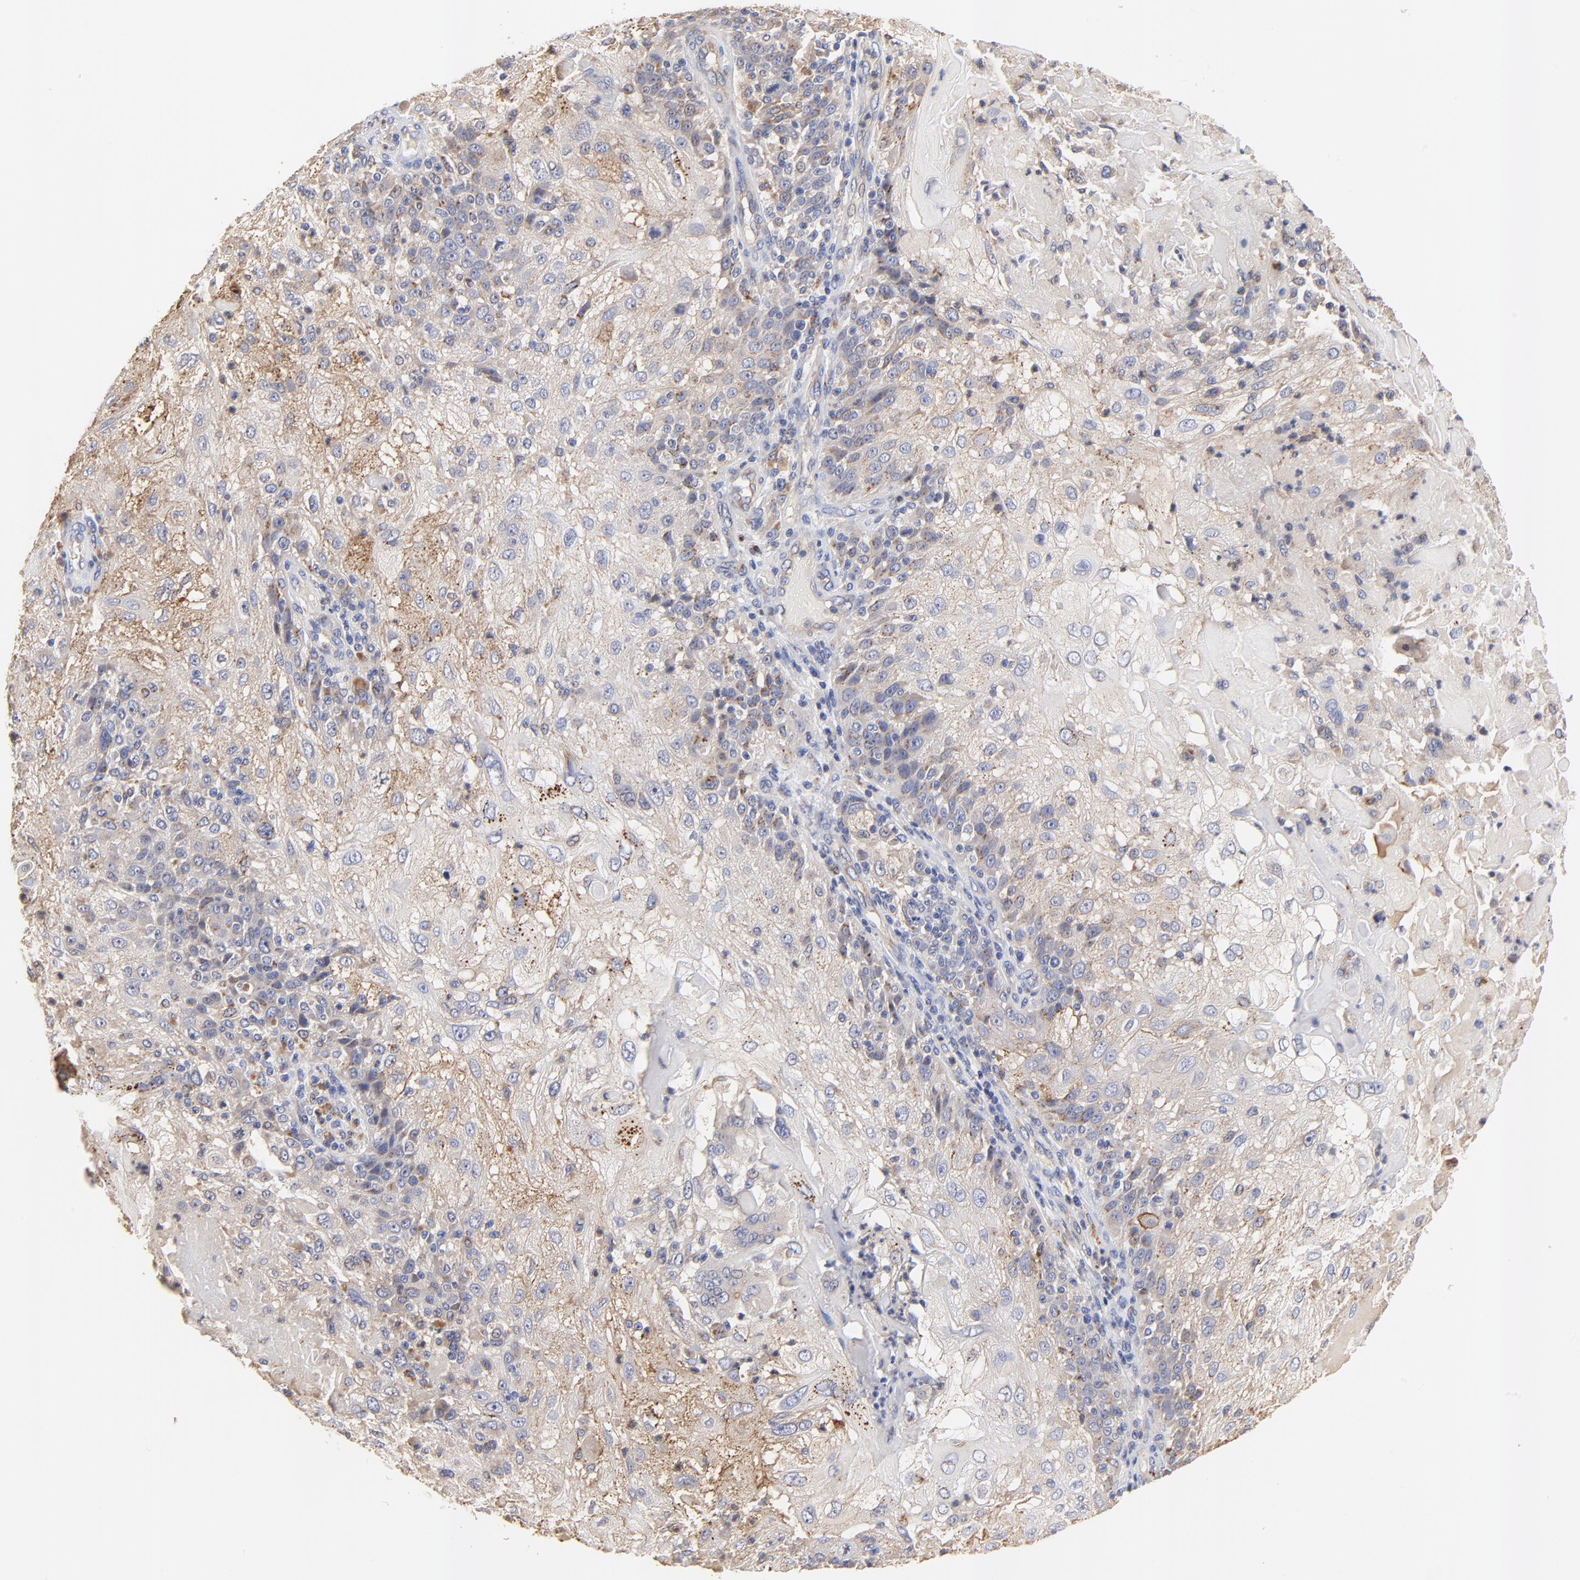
{"staining": {"intensity": "weak", "quantity": ">75%", "location": "cytoplasmic/membranous"}, "tissue": "skin cancer", "cell_type": "Tumor cells", "image_type": "cancer", "snomed": [{"axis": "morphology", "description": "Normal tissue, NOS"}, {"axis": "morphology", "description": "Squamous cell carcinoma, NOS"}, {"axis": "topography", "description": "Skin"}], "caption": "Immunohistochemistry (DAB (3,3'-diaminobenzidine)) staining of human skin cancer reveals weak cytoplasmic/membranous protein positivity in about >75% of tumor cells.", "gene": "FBXL2", "patient": {"sex": "female", "age": 83}}